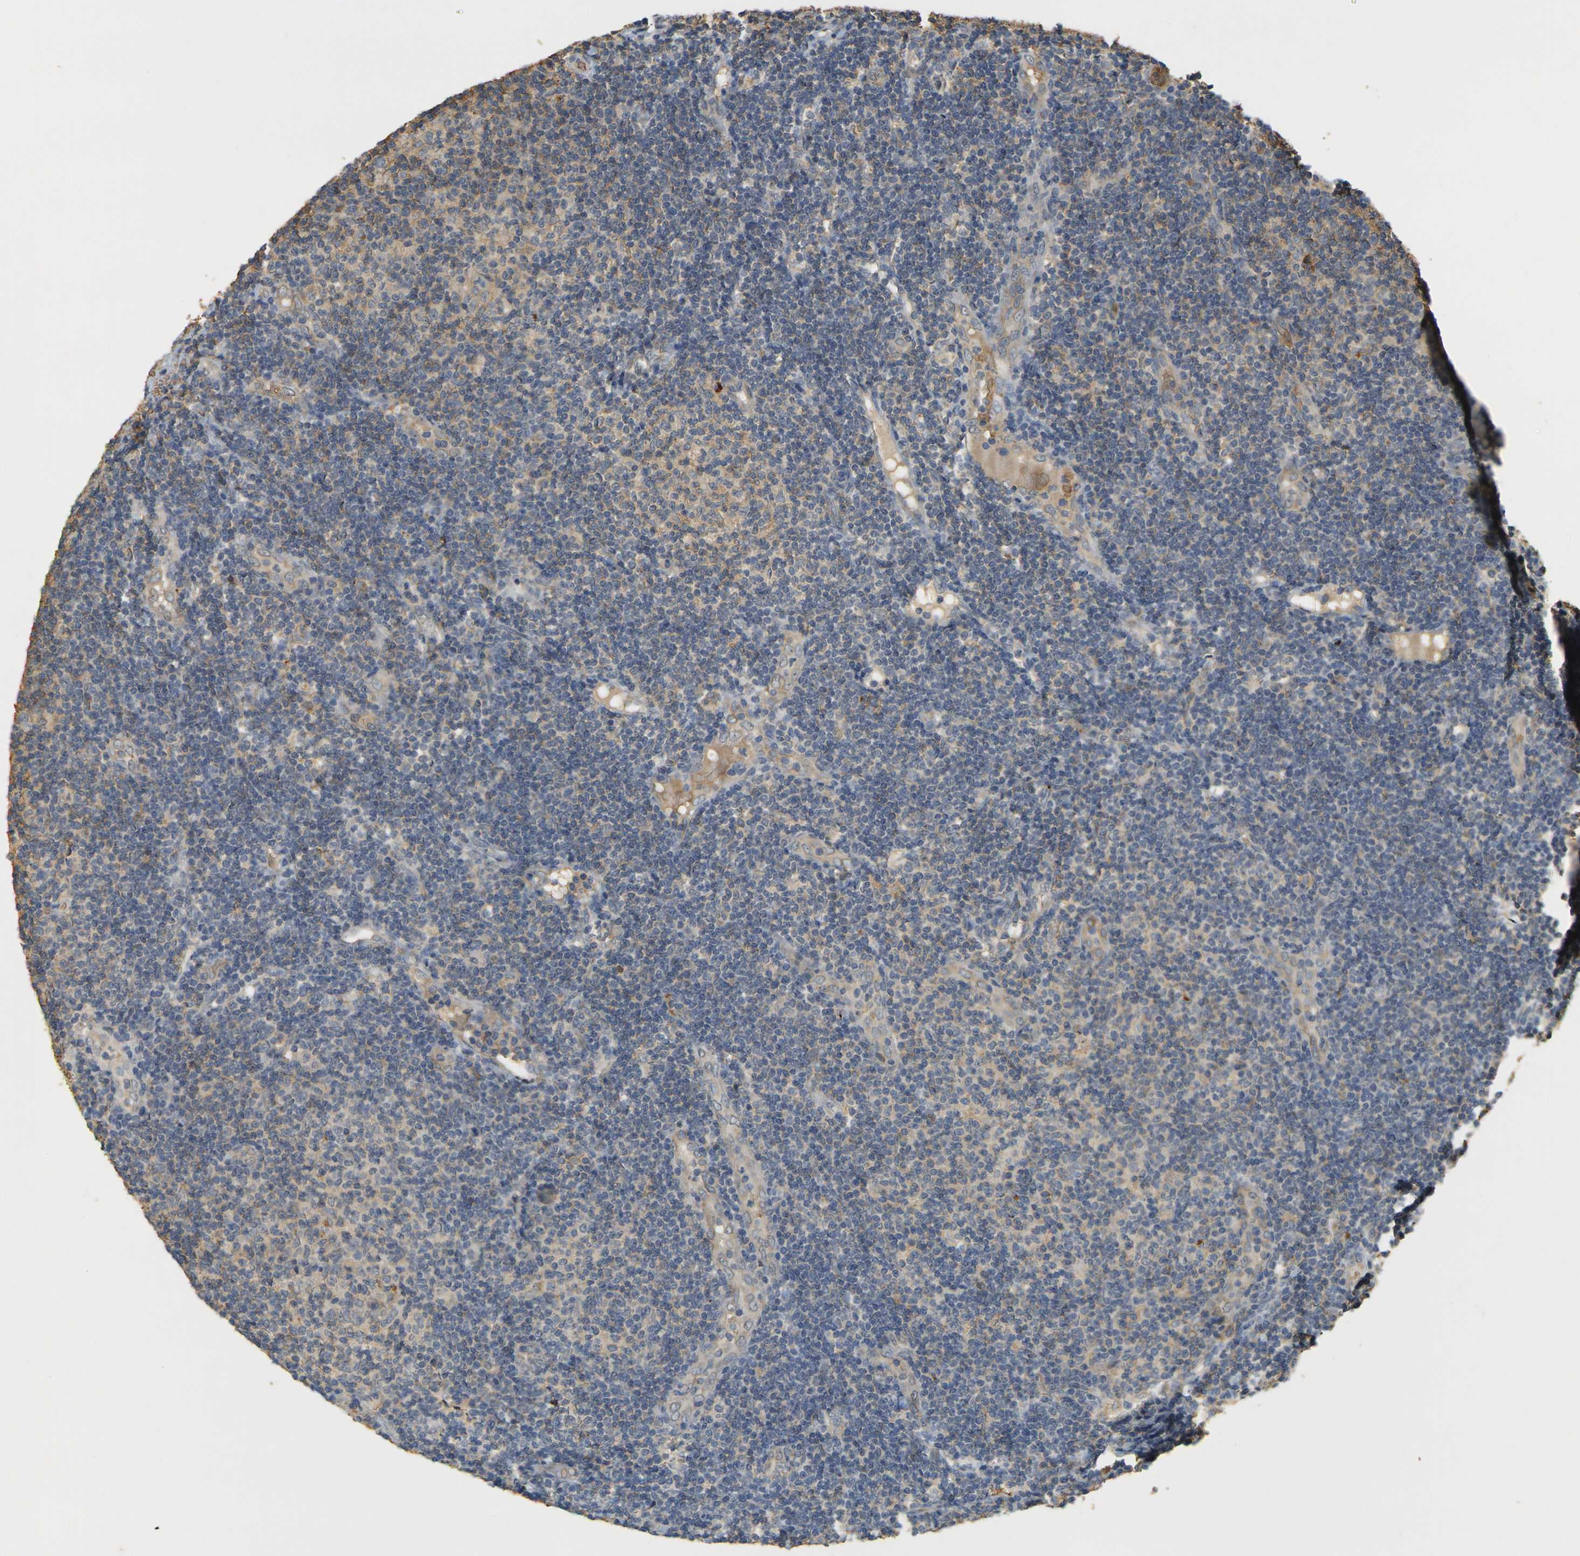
{"staining": {"intensity": "weak", "quantity": "<25%", "location": "cytoplasmic/membranous"}, "tissue": "lymphoma", "cell_type": "Tumor cells", "image_type": "cancer", "snomed": [{"axis": "morphology", "description": "Malignant lymphoma, non-Hodgkin's type, Low grade"}, {"axis": "topography", "description": "Lymph node"}], "caption": "Tumor cells show no significant expression in low-grade malignant lymphoma, non-Hodgkin's type. (DAB (3,3'-diaminobenzidine) IHC, high magnification).", "gene": "MEGF9", "patient": {"sex": "male", "age": 83}}